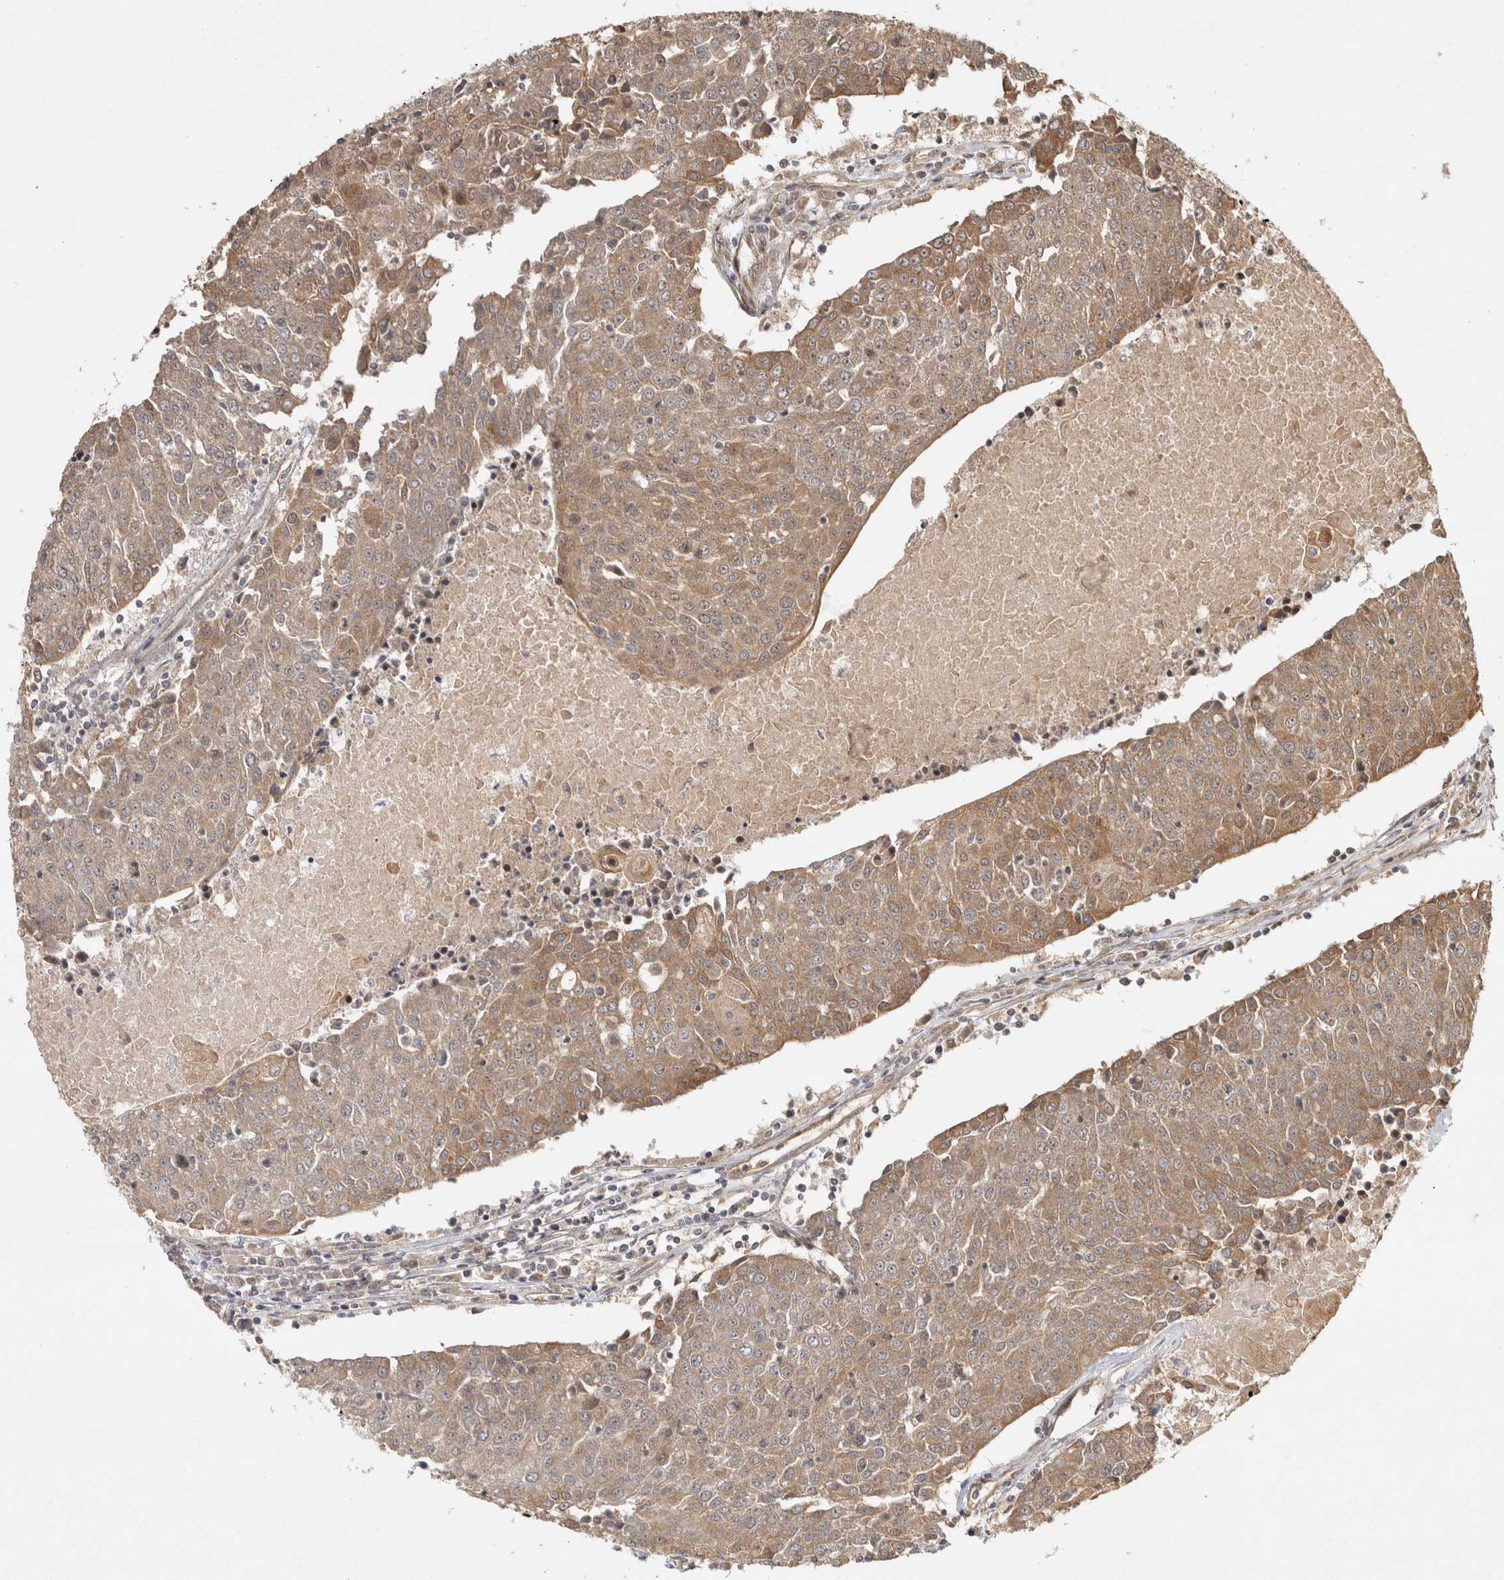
{"staining": {"intensity": "moderate", "quantity": ">75%", "location": "cytoplasmic/membranous"}, "tissue": "urothelial cancer", "cell_type": "Tumor cells", "image_type": "cancer", "snomed": [{"axis": "morphology", "description": "Urothelial carcinoma, High grade"}, {"axis": "topography", "description": "Urinary bladder"}], "caption": "Immunohistochemical staining of human high-grade urothelial carcinoma reveals moderate cytoplasmic/membranous protein staining in approximately >75% of tumor cells.", "gene": "CAMSAP2", "patient": {"sex": "female", "age": 85}}